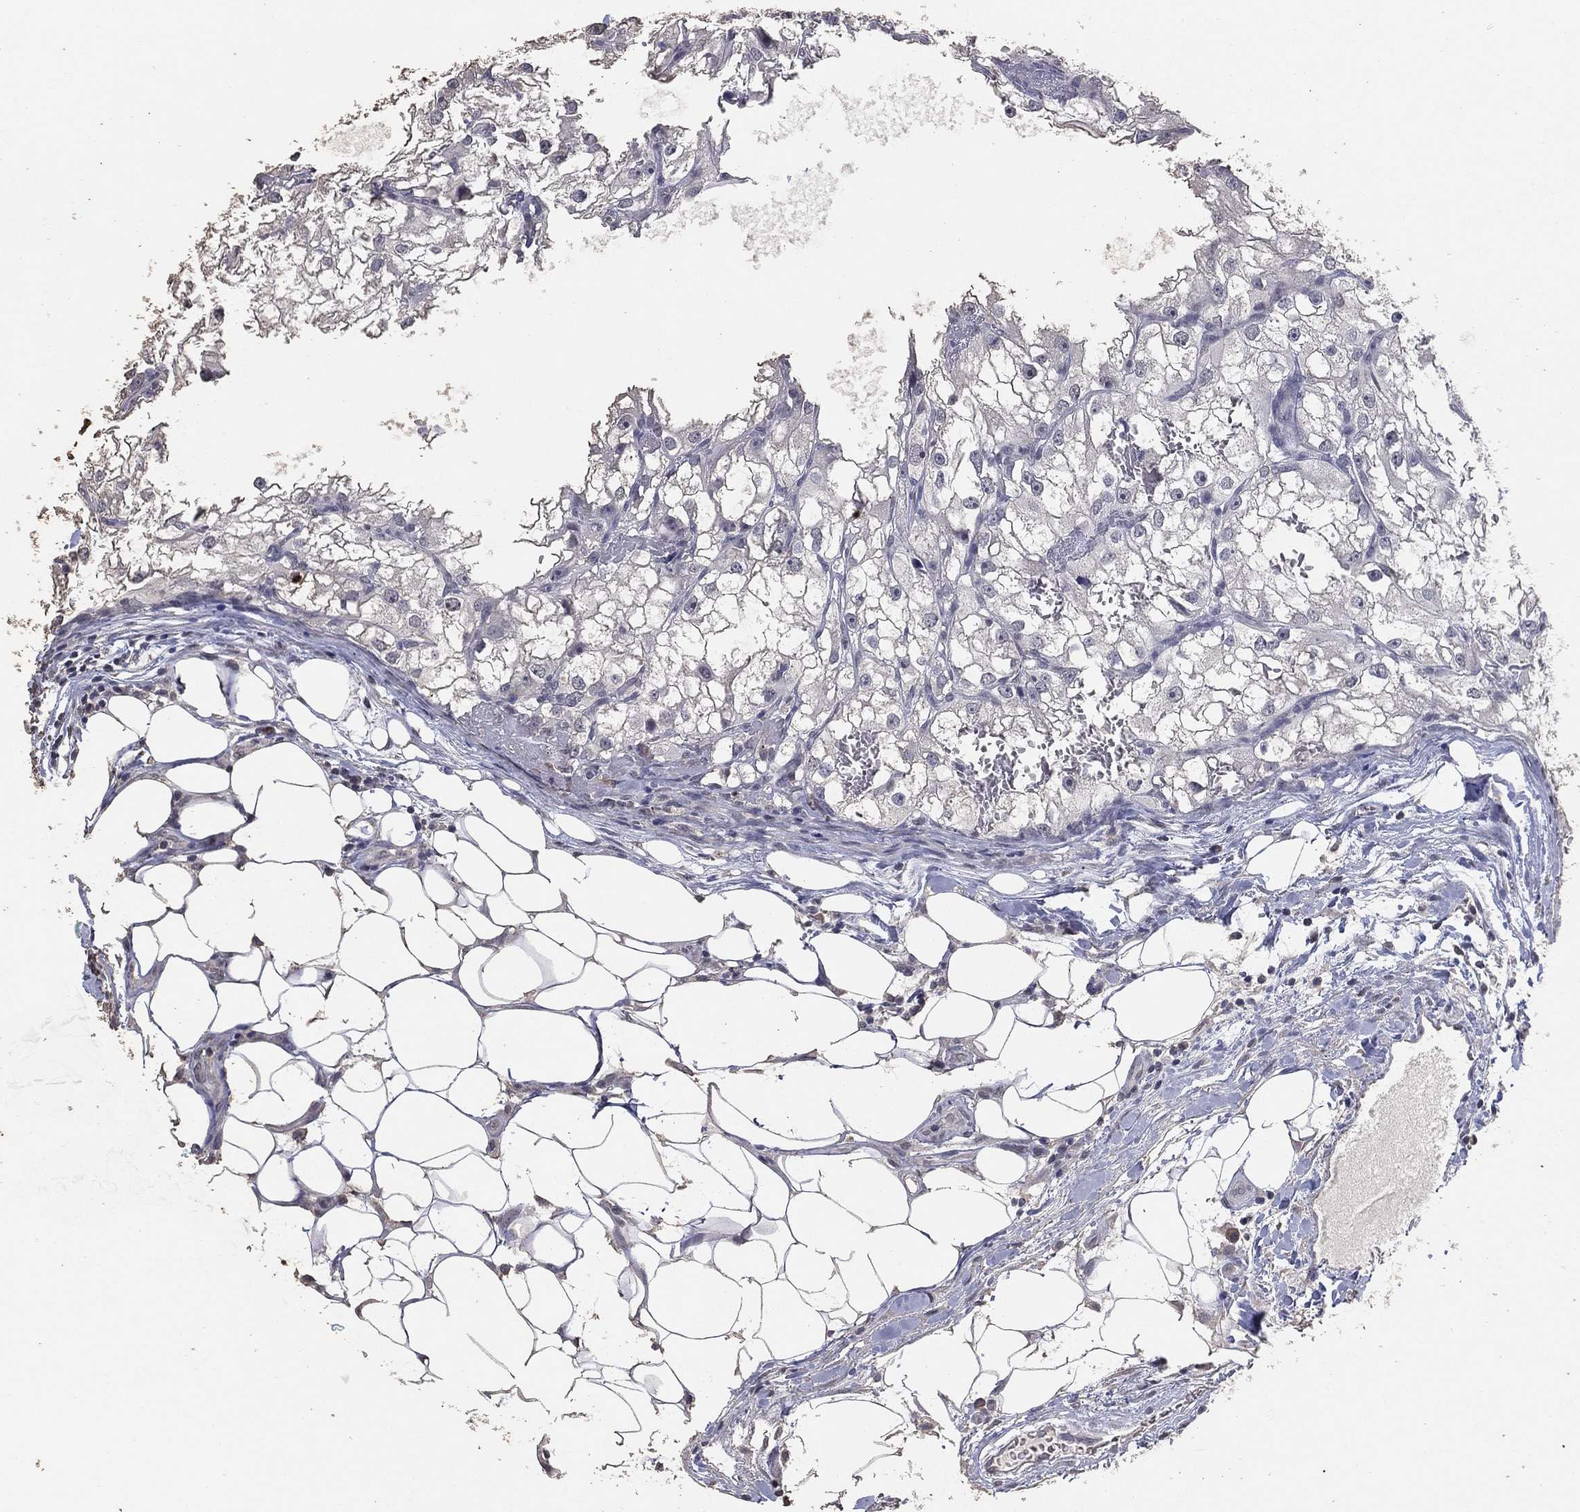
{"staining": {"intensity": "negative", "quantity": "none", "location": "none"}, "tissue": "renal cancer", "cell_type": "Tumor cells", "image_type": "cancer", "snomed": [{"axis": "morphology", "description": "Adenocarcinoma, NOS"}, {"axis": "topography", "description": "Kidney"}], "caption": "An immunohistochemistry histopathology image of renal cancer is shown. There is no staining in tumor cells of renal cancer.", "gene": "DSG1", "patient": {"sex": "male", "age": 59}}